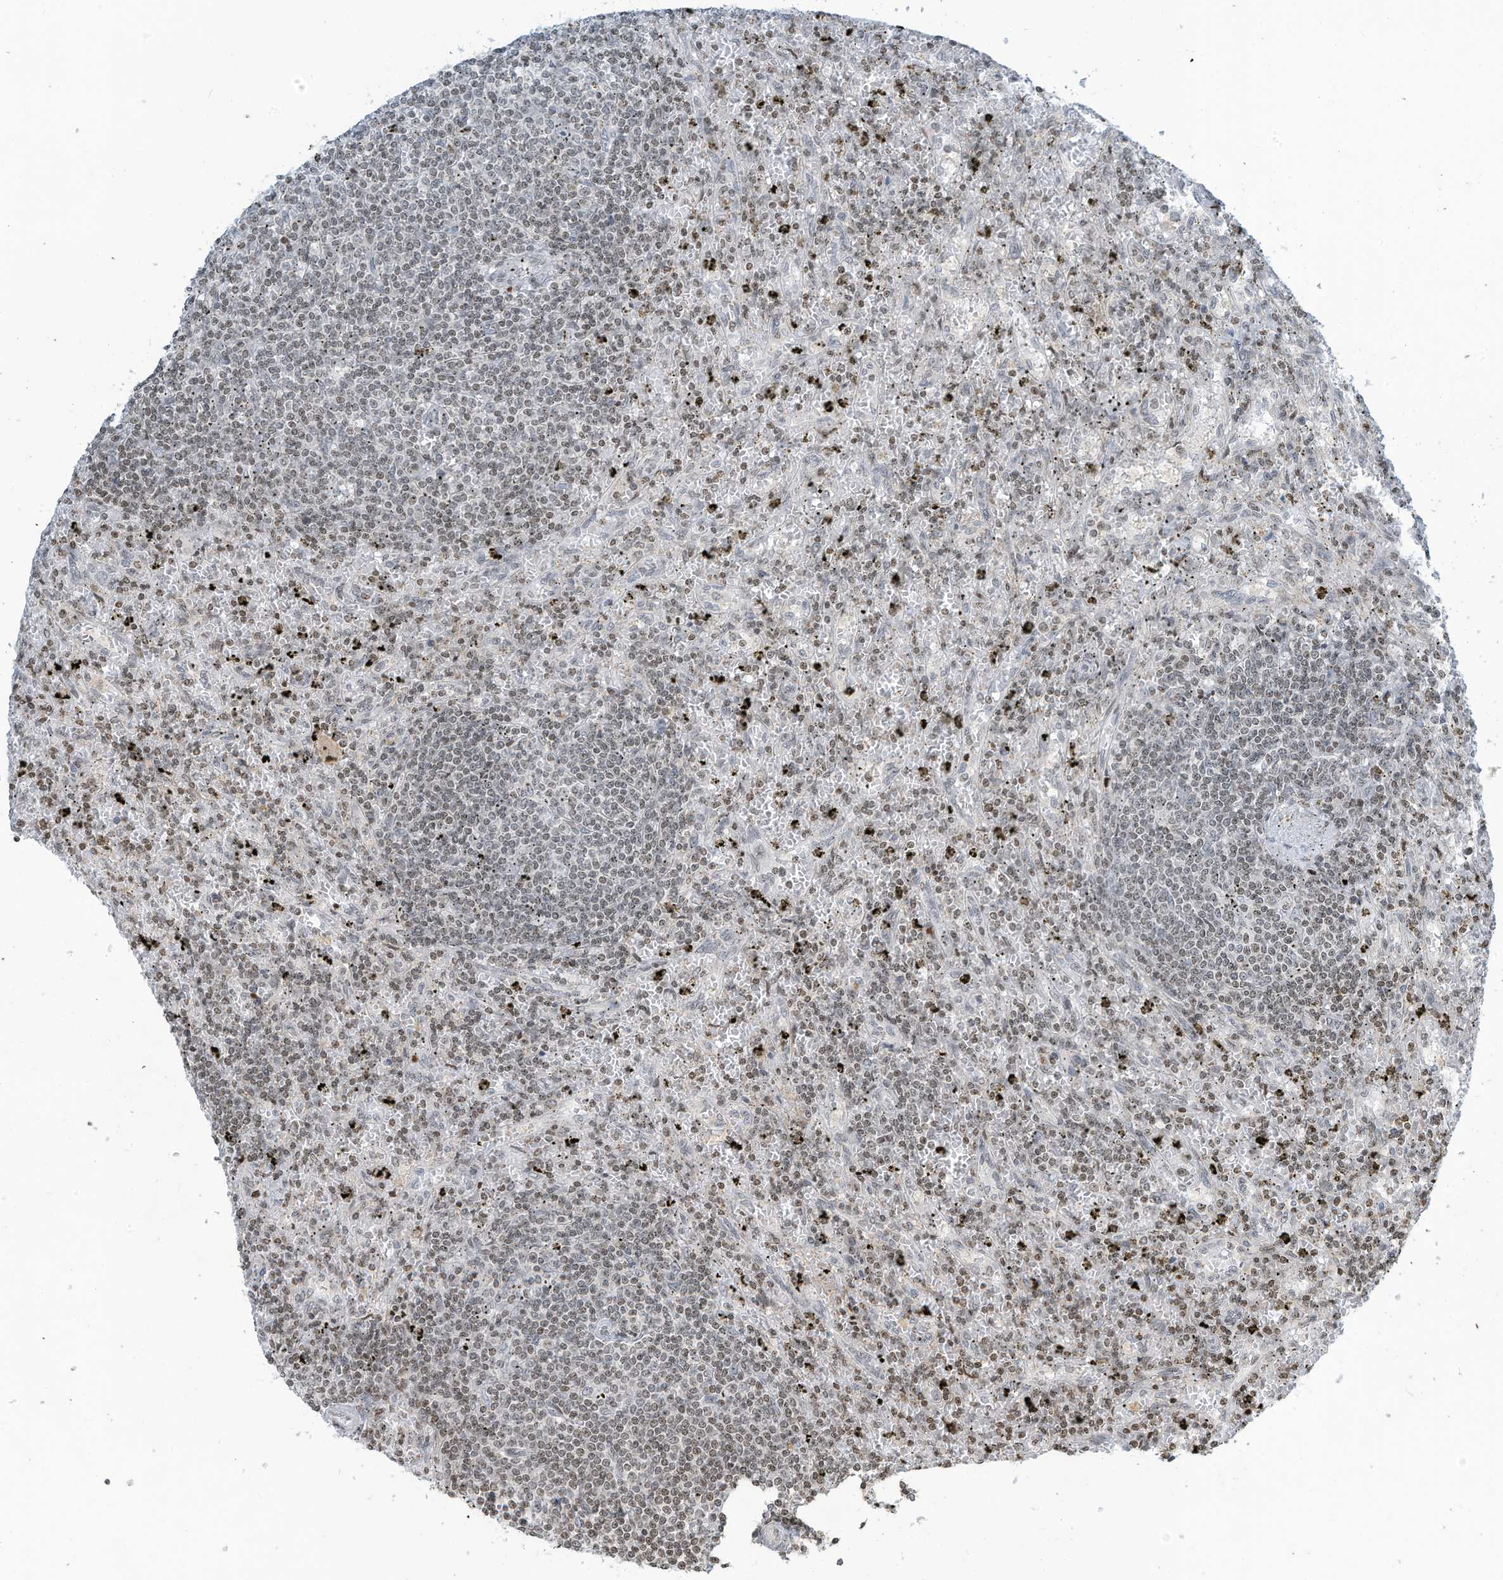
{"staining": {"intensity": "weak", "quantity": "<25%", "location": "nuclear"}, "tissue": "lymphoma", "cell_type": "Tumor cells", "image_type": "cancer", "snomed": [{"axis": "morphology", "description": "Malignant lymphoma, non-Hodgkin's type, Low grade"}, {"axis": "topography", "description": "Spleen"}], "caption": "This is an immunohistochemistry photomicrograph of human low-grade malignant lymphoma, non-Hodgkin's type. There is no staining in tumor cells.", "gene": "ADI1", "patient": {"sex": "male", "age": 76}}